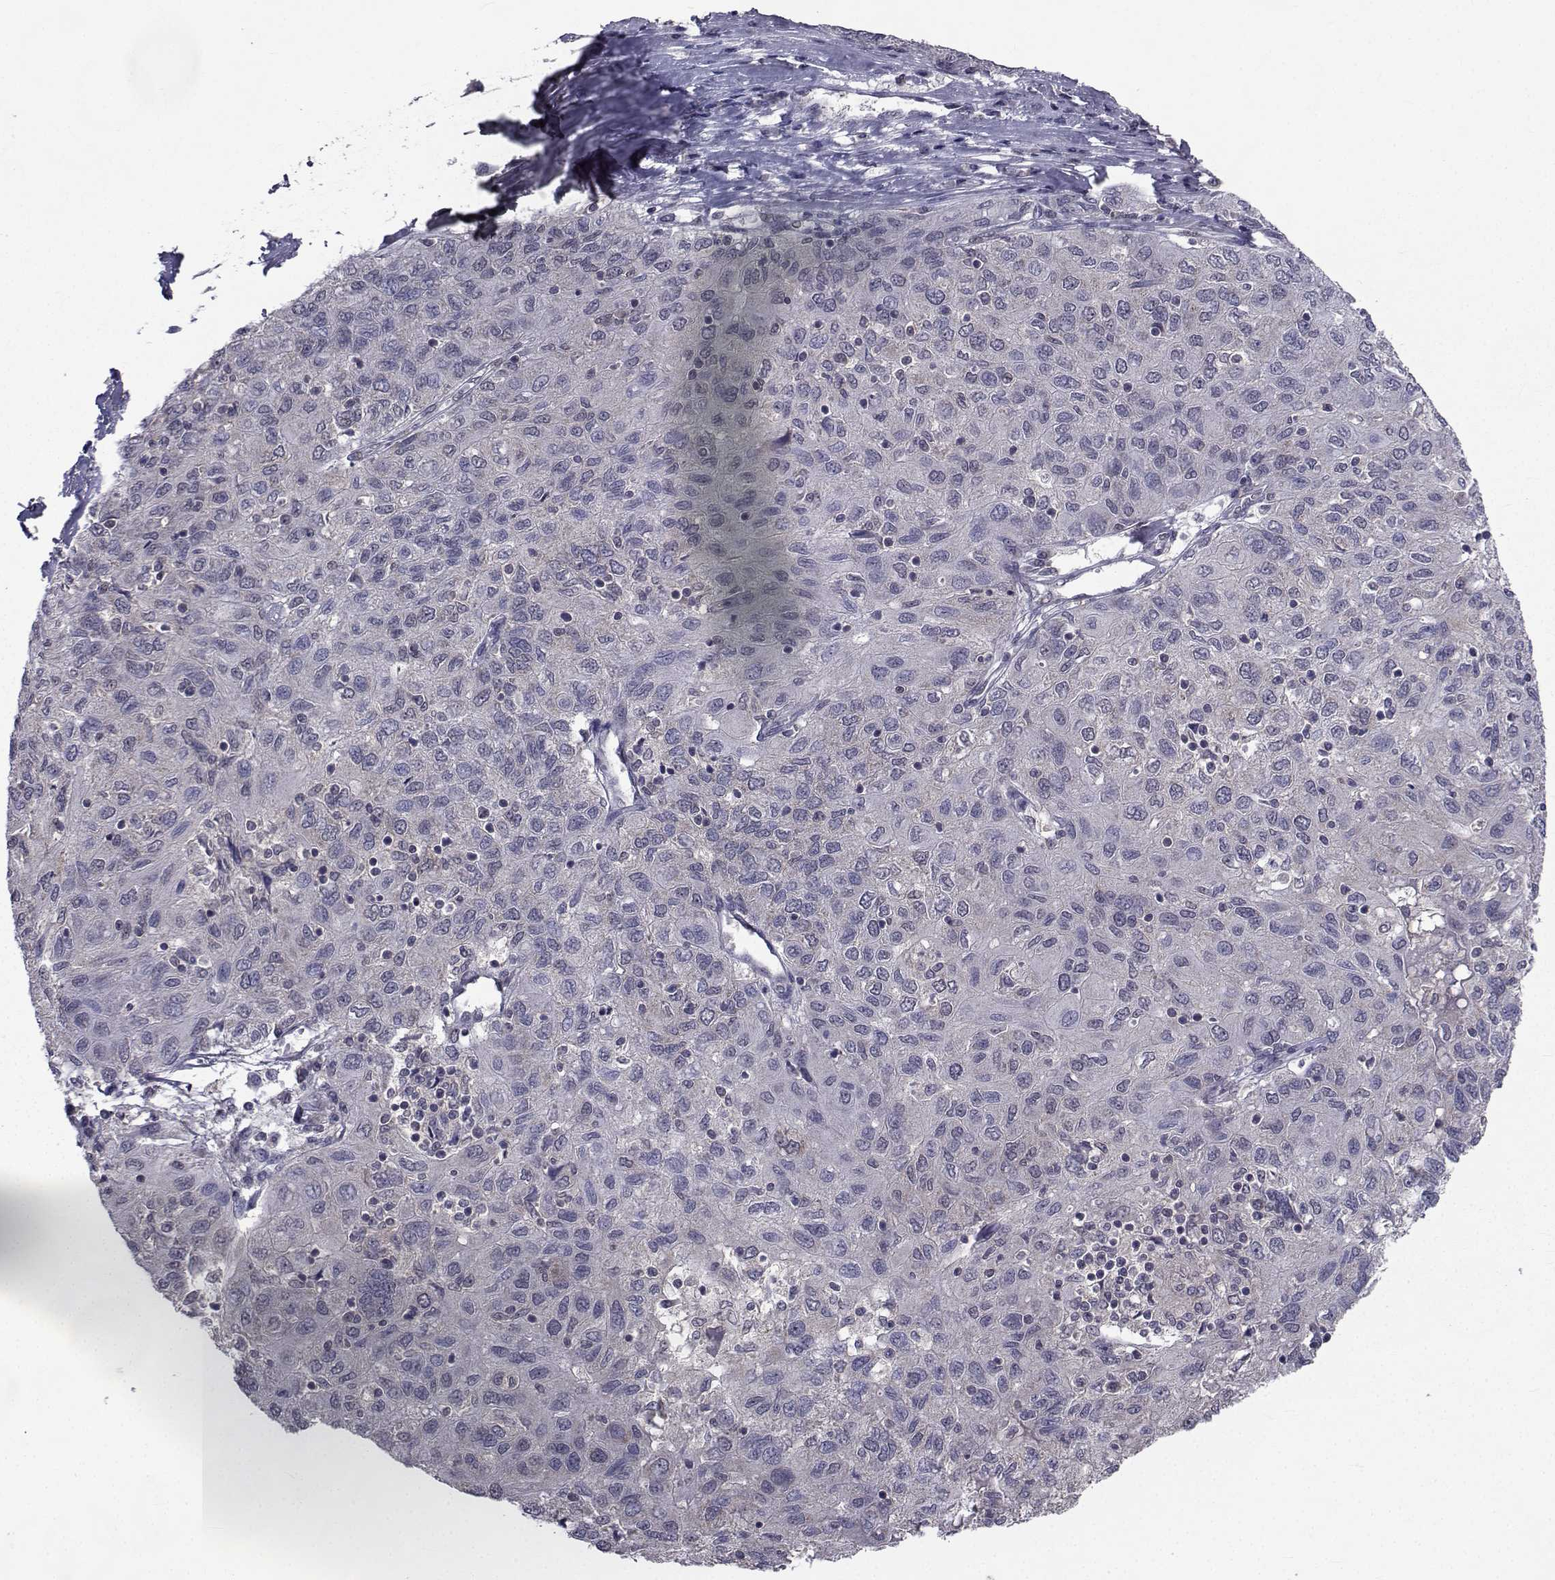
{"staining": {"intensity": "negative", "quantity": "none", "location": "none"}, "tissue": "ovarian cancer", "cell_type": "Tumor cells", "image_type": "cancer", "snomed": [{"axis": "morphology", "description": "Carcinoma, endometroid"}, {"axis": "topography", "description": "Ovary"}], "caption": "A histopathology image of human ovarian cancer is negative for staining in tumor cells.", "gene": "CYP2S1", "patient": {"sex": "female", "age": 50}}